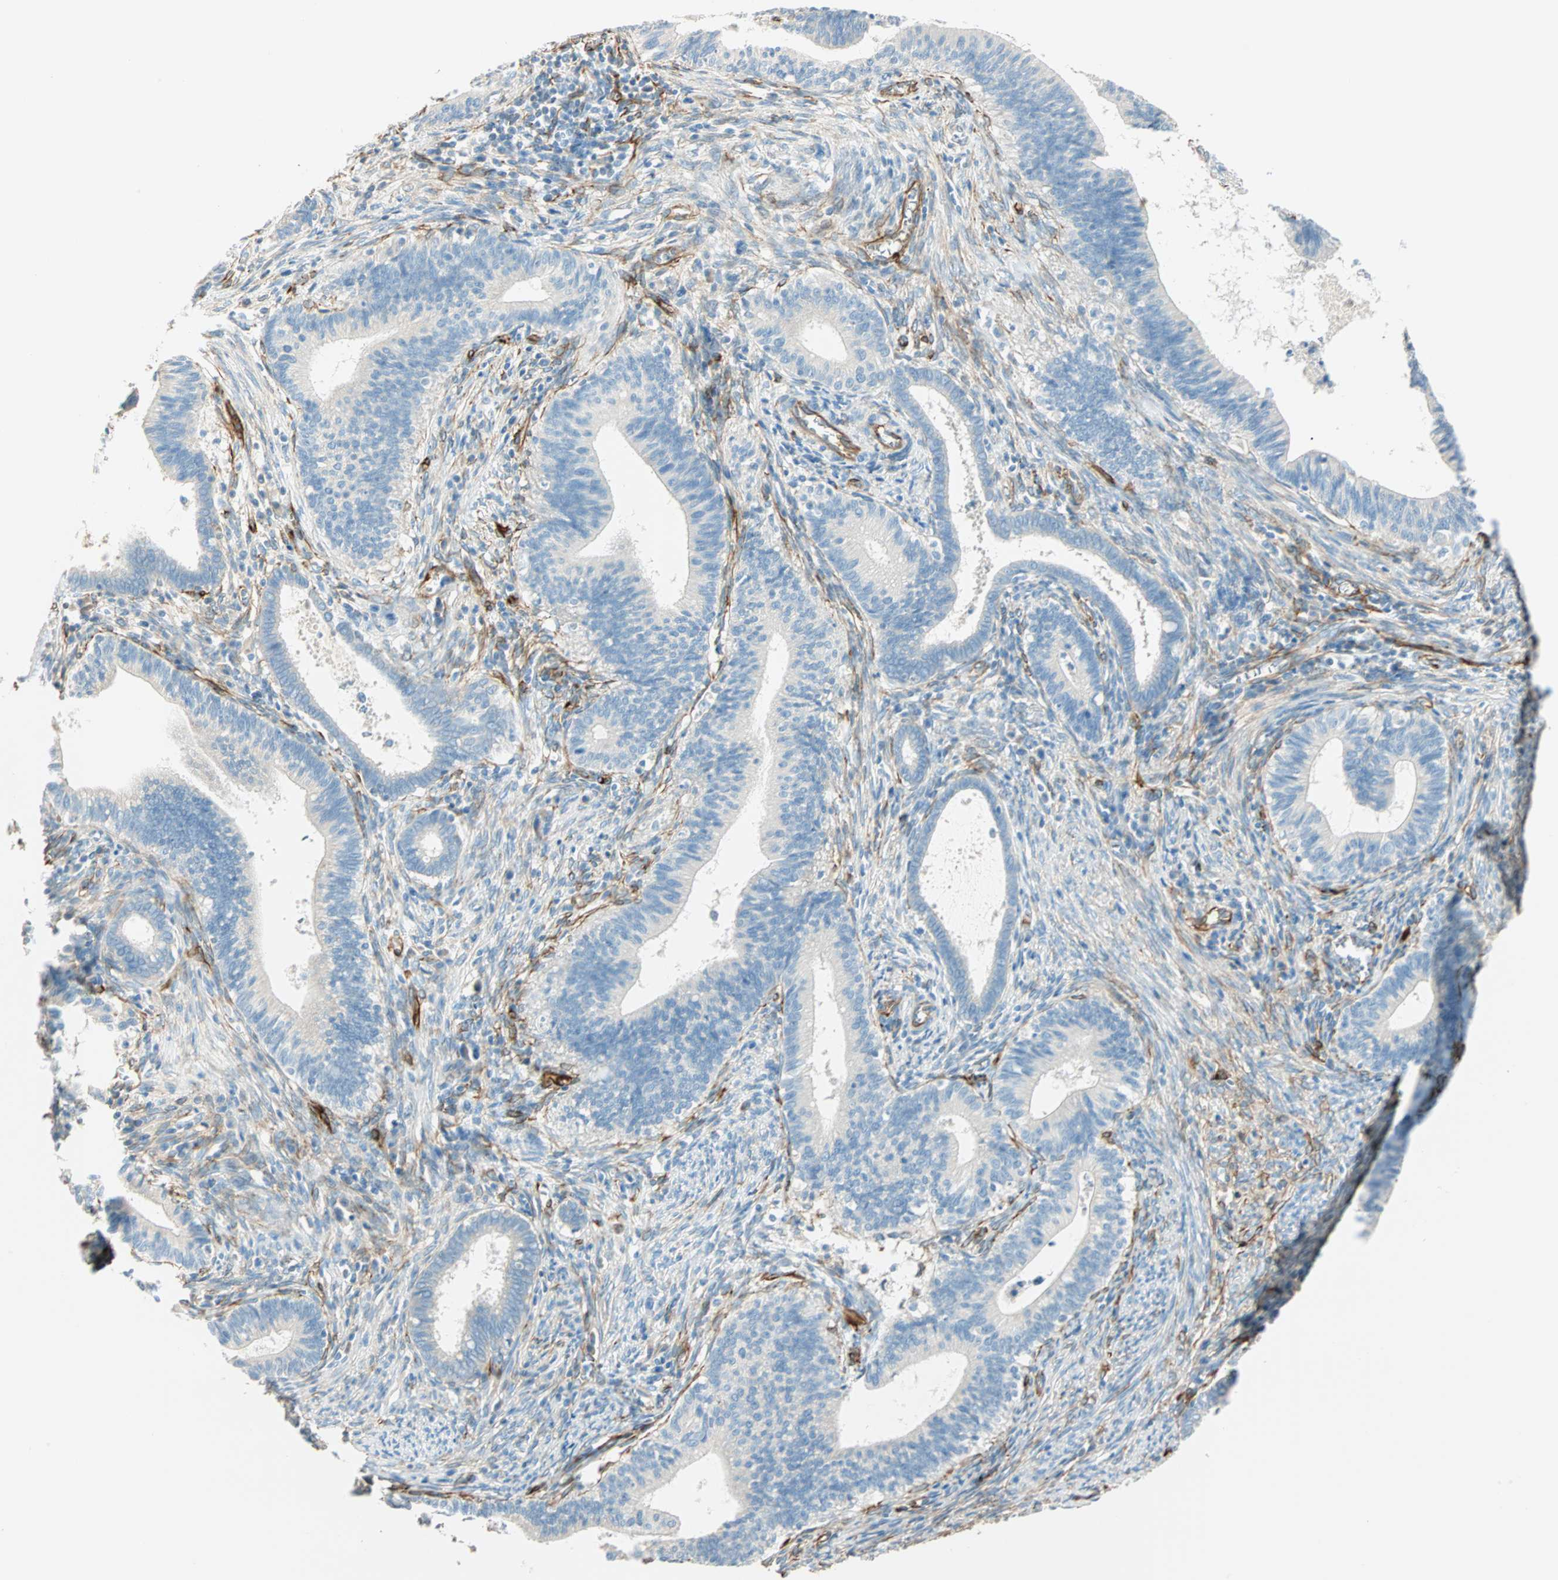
{"staining": {"intensity": "negative", "quantity": "none", "location": "none"}, "tissue": "cervical cancer", "cell_type": "Tumor cells", "image_type": "cancer", "snomed": [{"axis": "morphology", "description": "Adenocarcinoma, NOS"}, {"axis": "topography", "description": "Cervix"}], "caption": "Immunohistochemistry of cervical cancer (adenocarcinoma) demonstrates no staining in tumor cells.", "gene": "NES", "patient": {"sex": "female", "age": 44}}